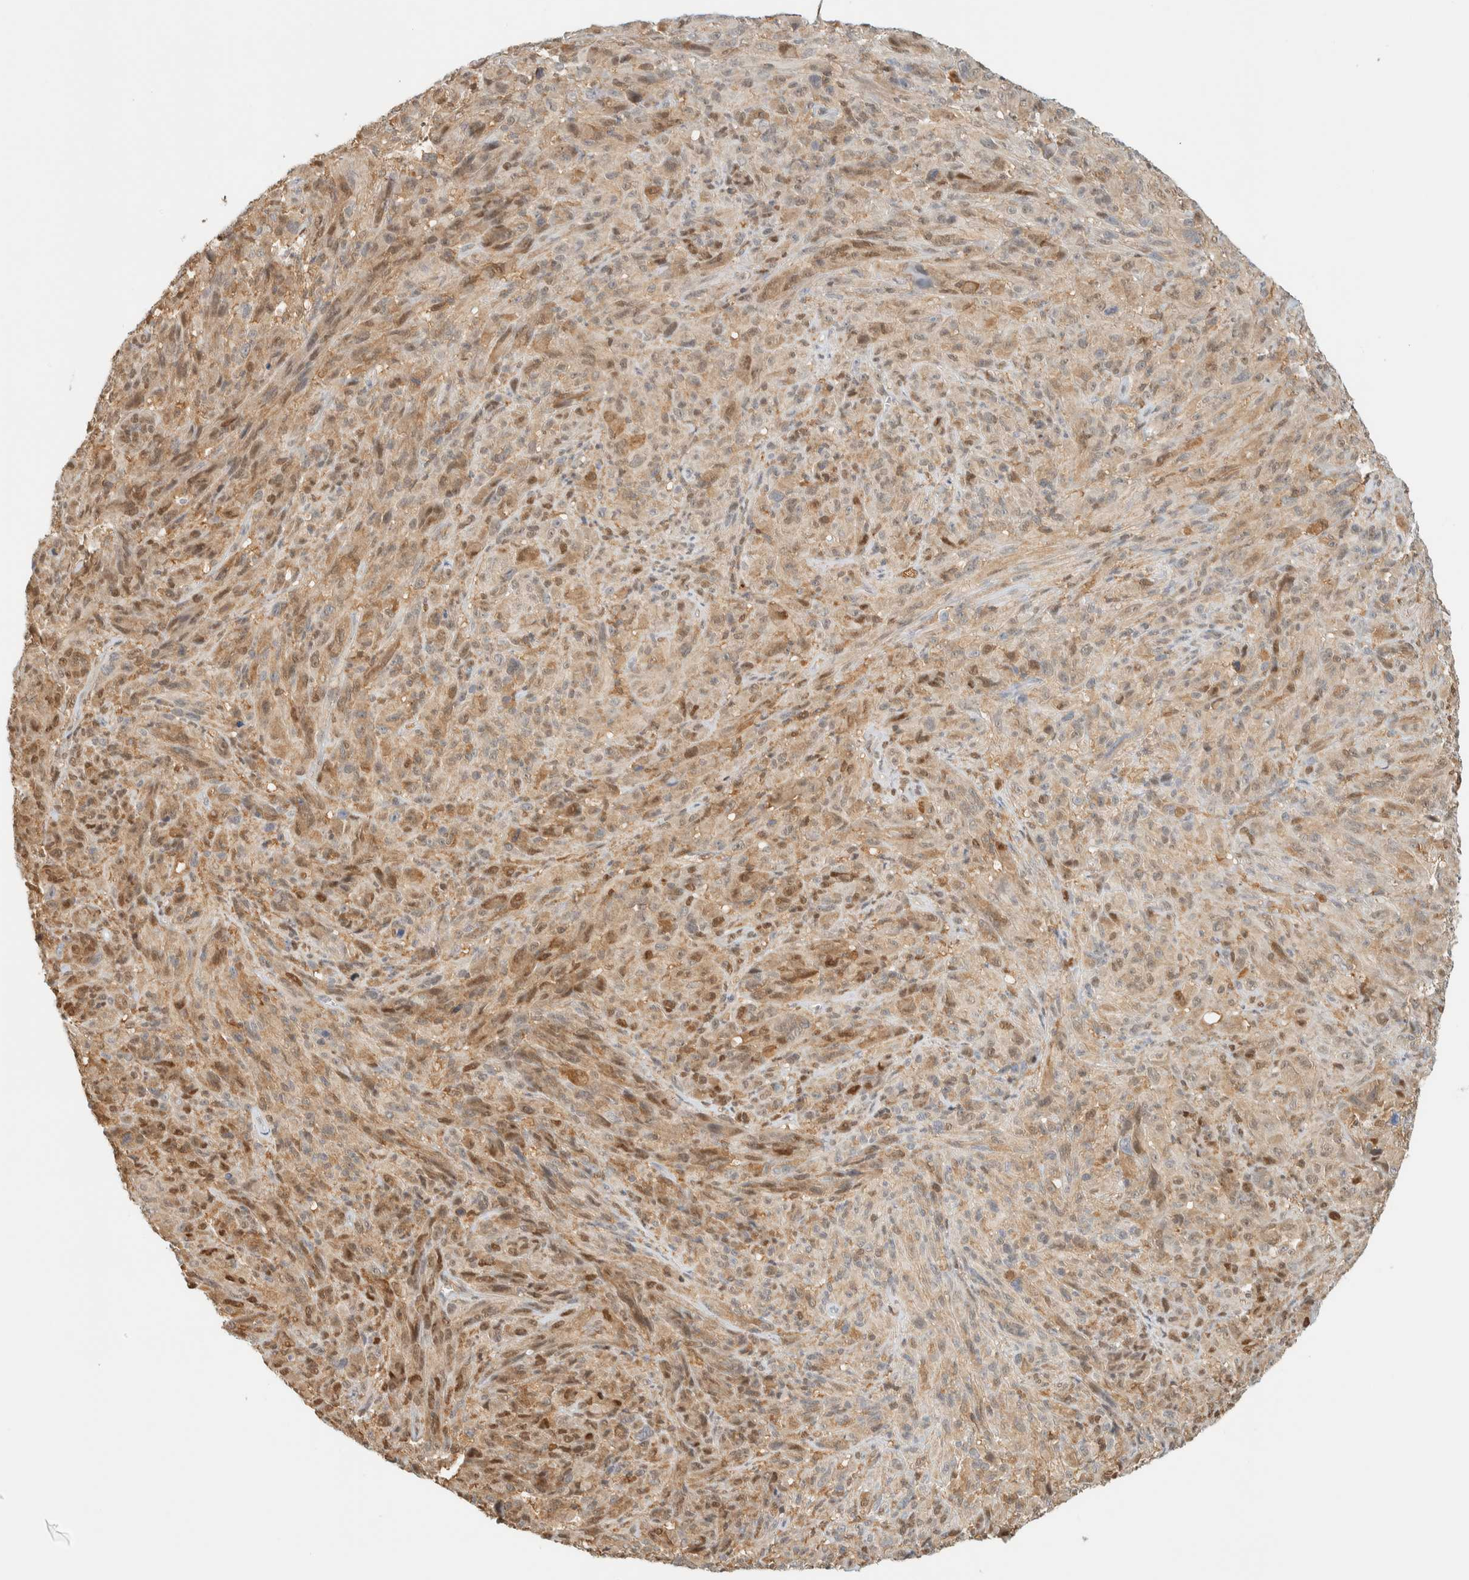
{"staining": {"intensity": "moderate", "quantity": ">75%", "location": "cytoplasmic/membranous,nuclear"}, "tissue": "melanoma", "cell_type": "Tumor cells", "image_type": "cancer", "snomed": [{"axis": "morphology", "description": "Malignant melanoma, NOS"}, {"axis": "topography", "description": "Skin of head"}], "caption": "Immunohistochemical staining of malignant melanoma exhibits medium levels of moderate cytoplasmic/membranous and nuclear expression in about >75% of tumor cells.", "gene": "ZBTB37", "patient": {"sex": "male", "age": 96}}